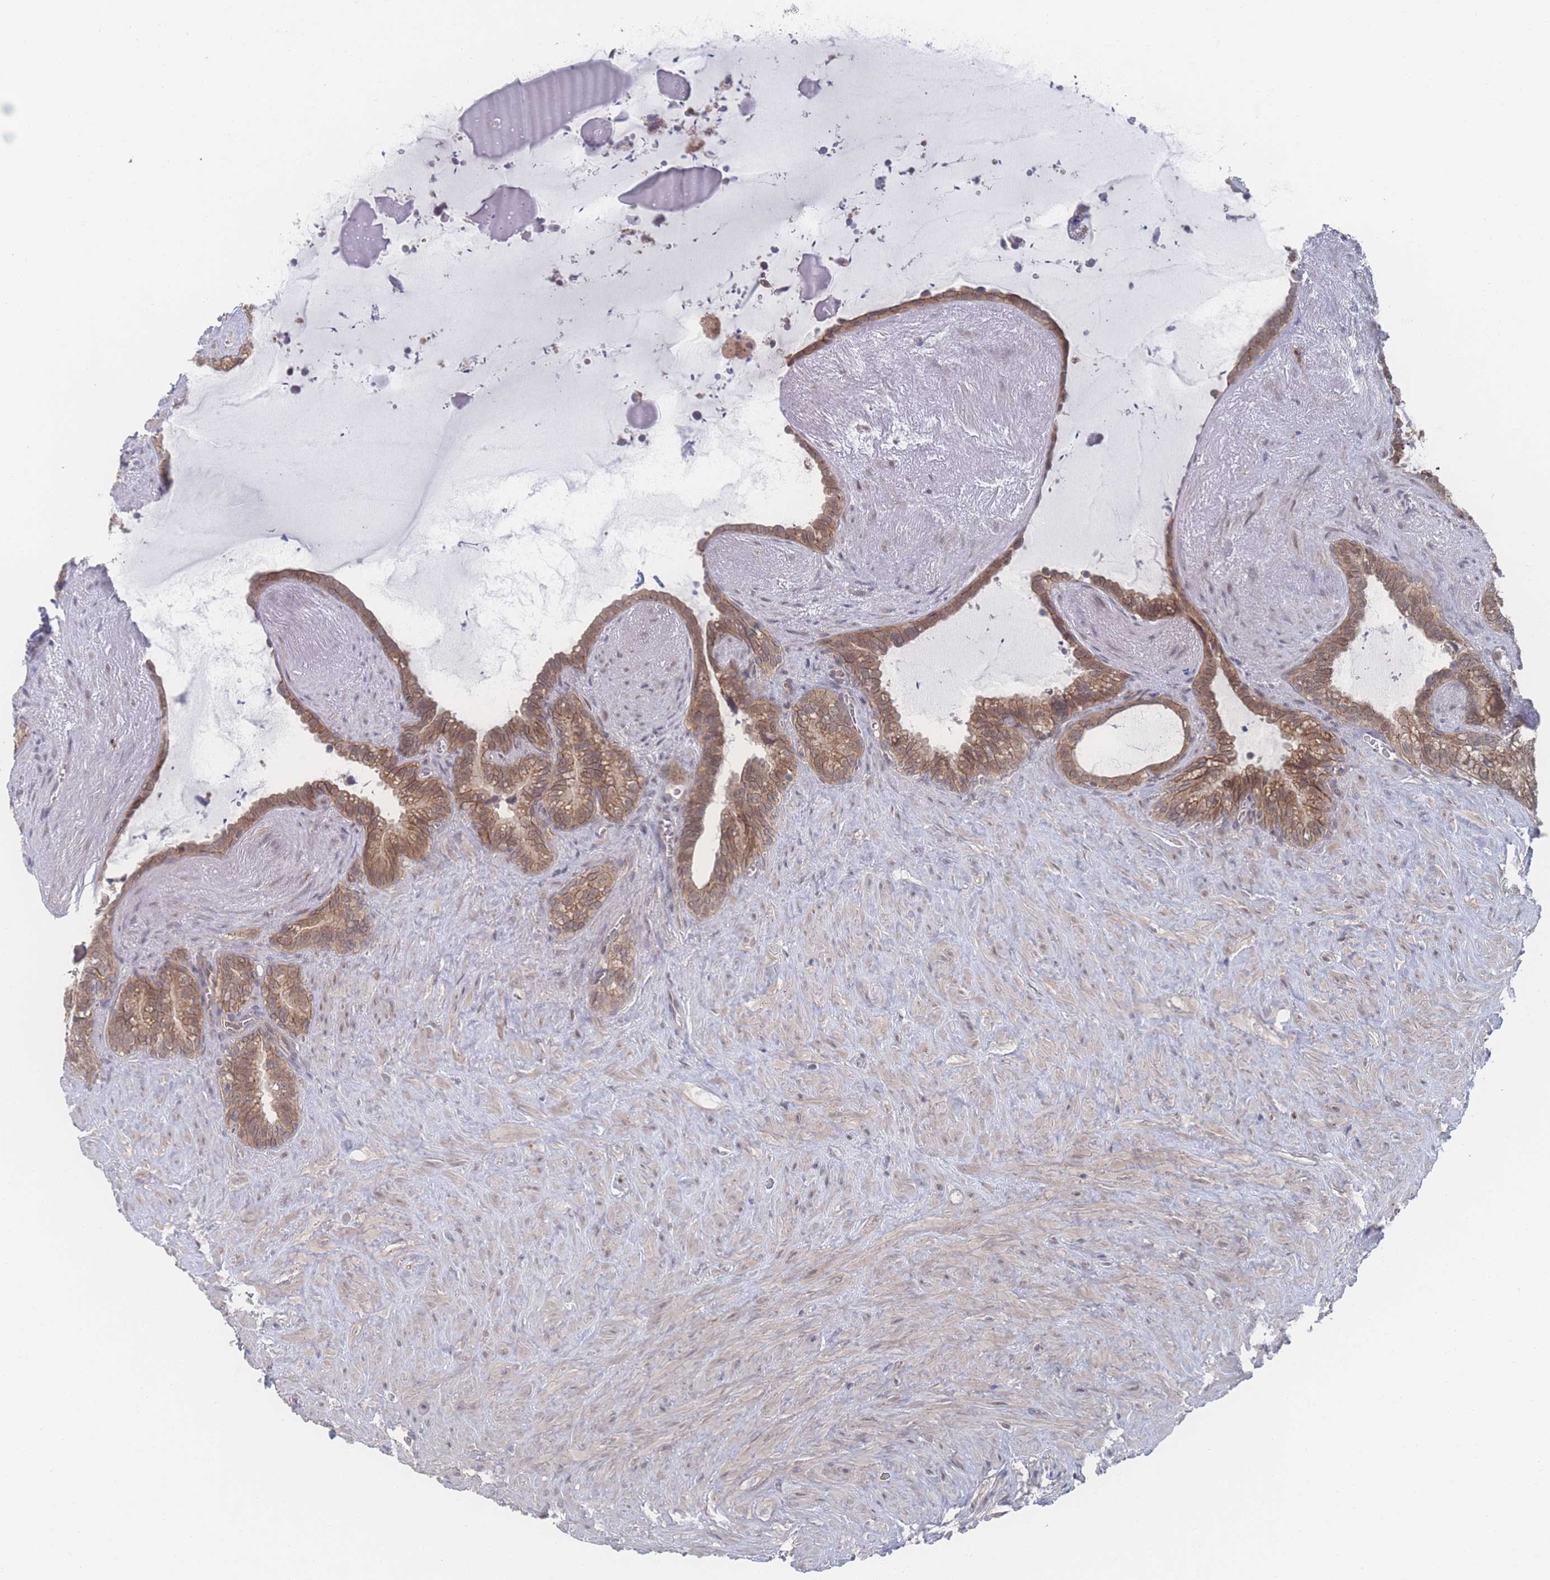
{"staining": {"intensity": "moderate", "quantity": ">75%", "location": "cytoplasmic/membranous,nuclear"}, "tissue": "seminal vesicle", "cell_type": "Glandular cells", "image_type": "normal", "snomed": [{"axis": "morphology", "description": "Normal tissue, NOS"}, {"axis": "topography", "description": "Prostate"}, {"axis": "topography", "description": "Seminal veicle"}], "caption": "A high-resolution photomicrograph shows immunohistochemistry (IHC) staining of benign seminal vesicle, which displays moderate cytoplasmic/membranous,nuclear positivity in approximately >75% of glandular cells.", "gene": "NBEAL1", "patient": {"sex": "male", "age": 58}}